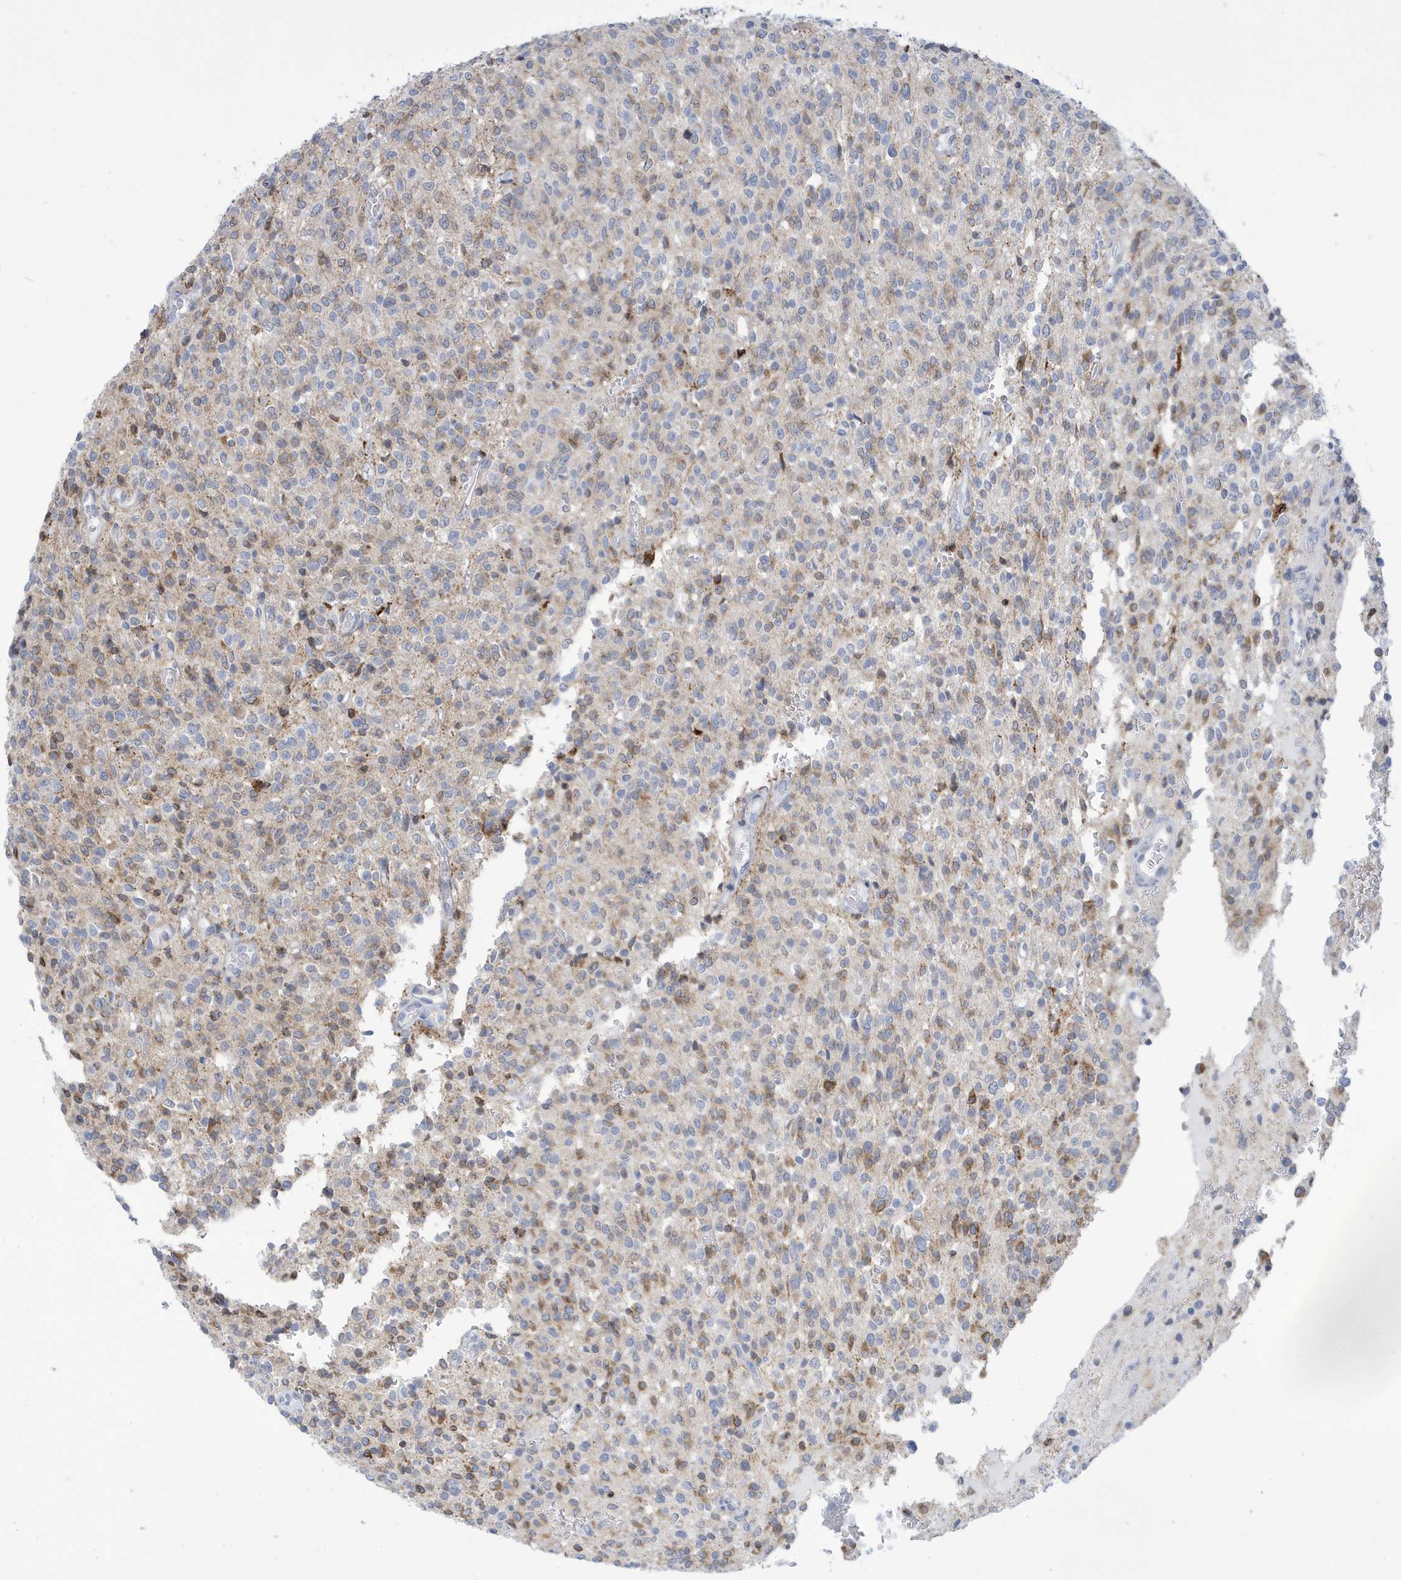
{"staining": {"intensity": "moderate", "quantity": "<25%", "location": "cytoplasmic/membranous"}, "tissue": "glioma", "cell_type": "Tumor cells", "image_type": "cancer", "snomed": [{"axis": "morphology", "description": "Glioma, malignant, High grade"}, {"axis": "topography", "description": "Brain"}], "caption": "Brown immunohistochemical staining in glioma exhibits moderate cytoplasmic/membranous staining in about <25% of tumor cells.", "gene": "SEMA3F", "patient": {"sex": "male", "age": 34}}